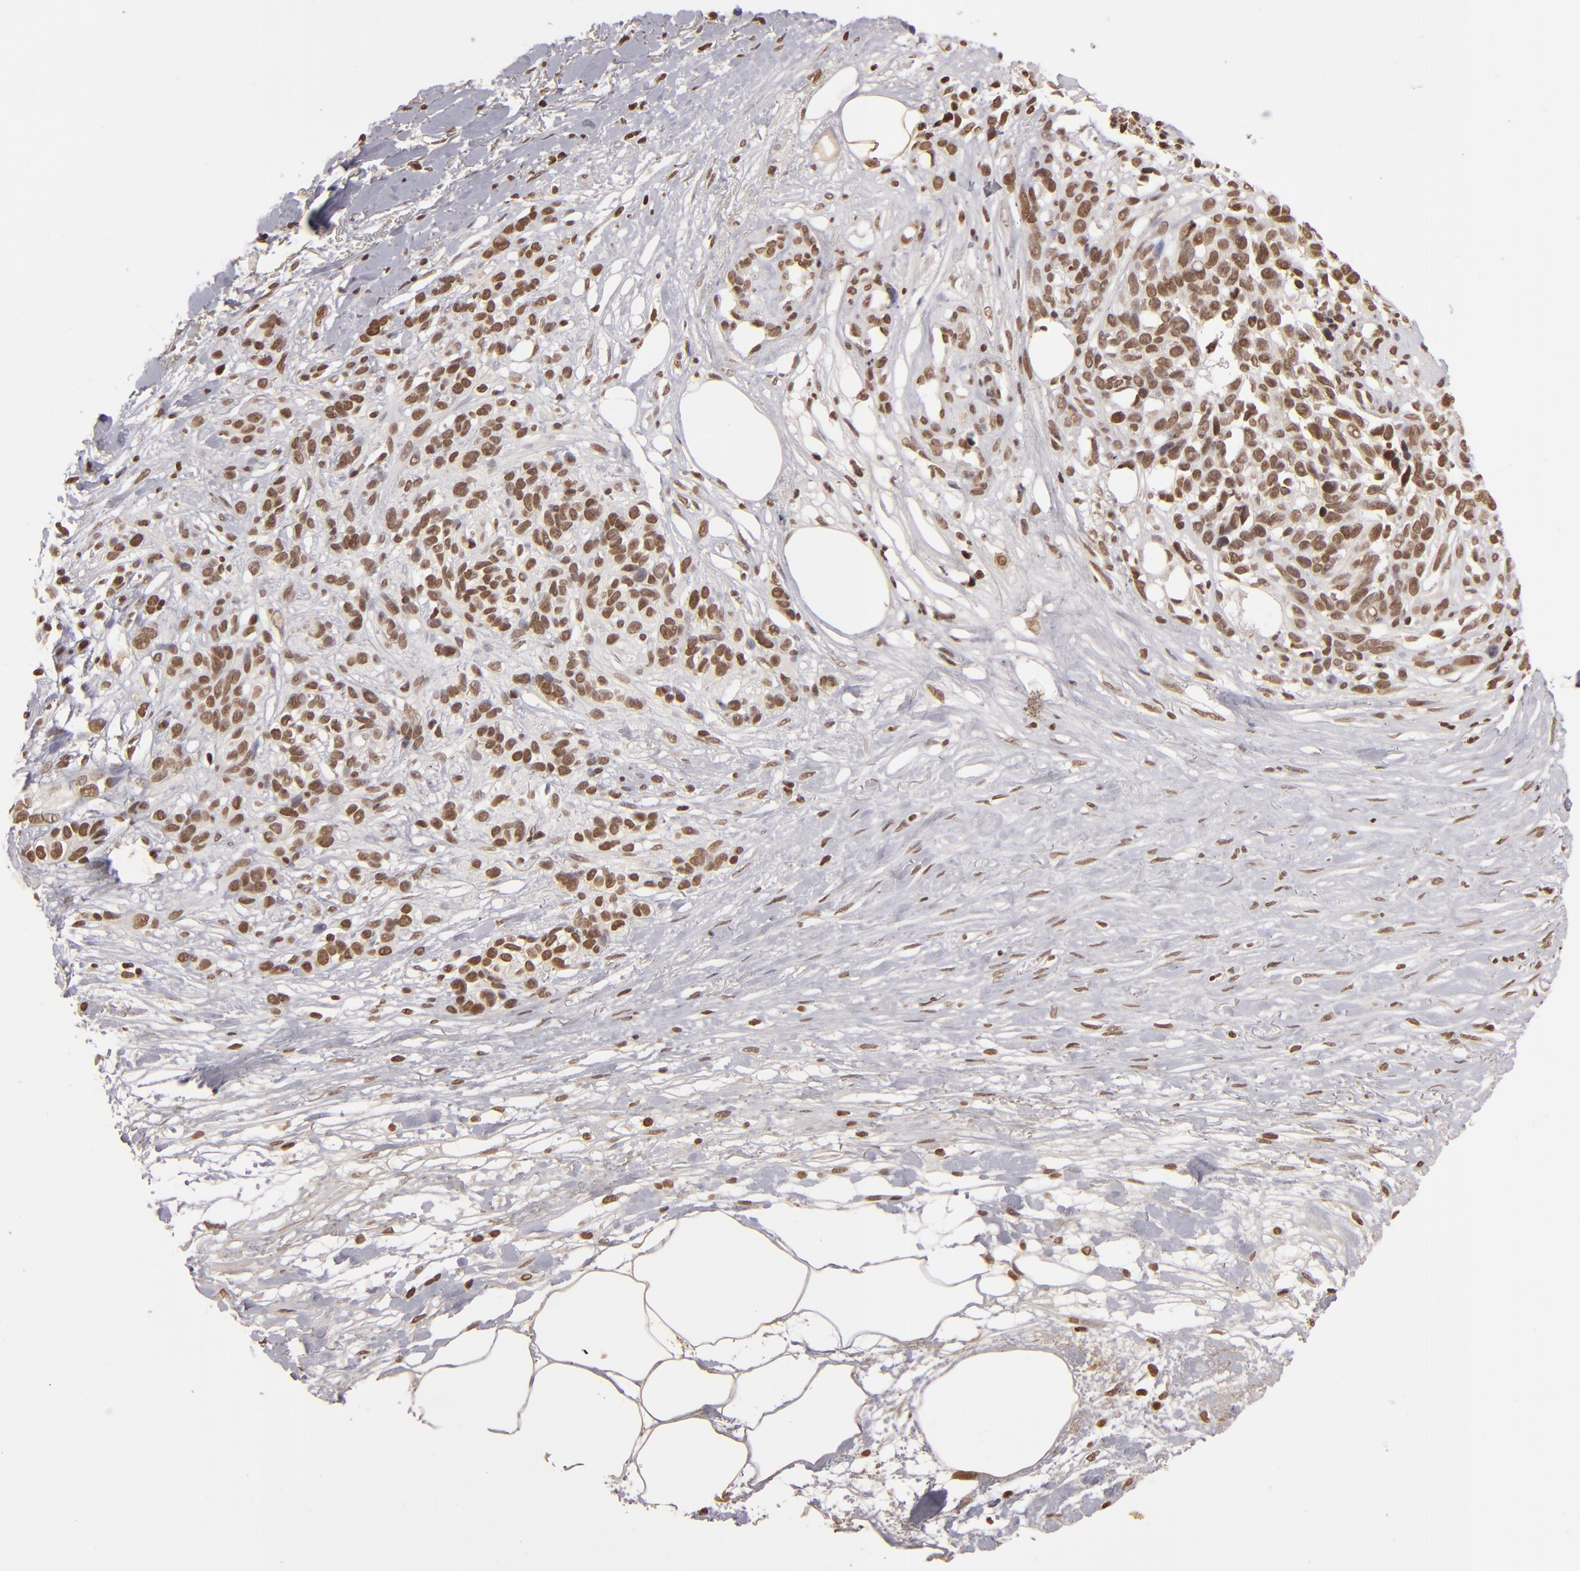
{"staining": {"intensity": "strong", "quantity": ">75%", "location": "nuclear"}, "tissue": "melanoma", "cell_type": "Tumor cells", "image_type": "cancer", "snomed": [{"axis": "morphology", "description": "Malignant melanoma, NOS"}, {"axis": "topography", "description": "Skin"}], "caption": "Malignant melanoma stained with immunohistochemistry demonstrates strong nuclear expression in approximately >75% of tumor cells.", "gene": "CUL3", "patient": {"sex": "female", "age": 85}}